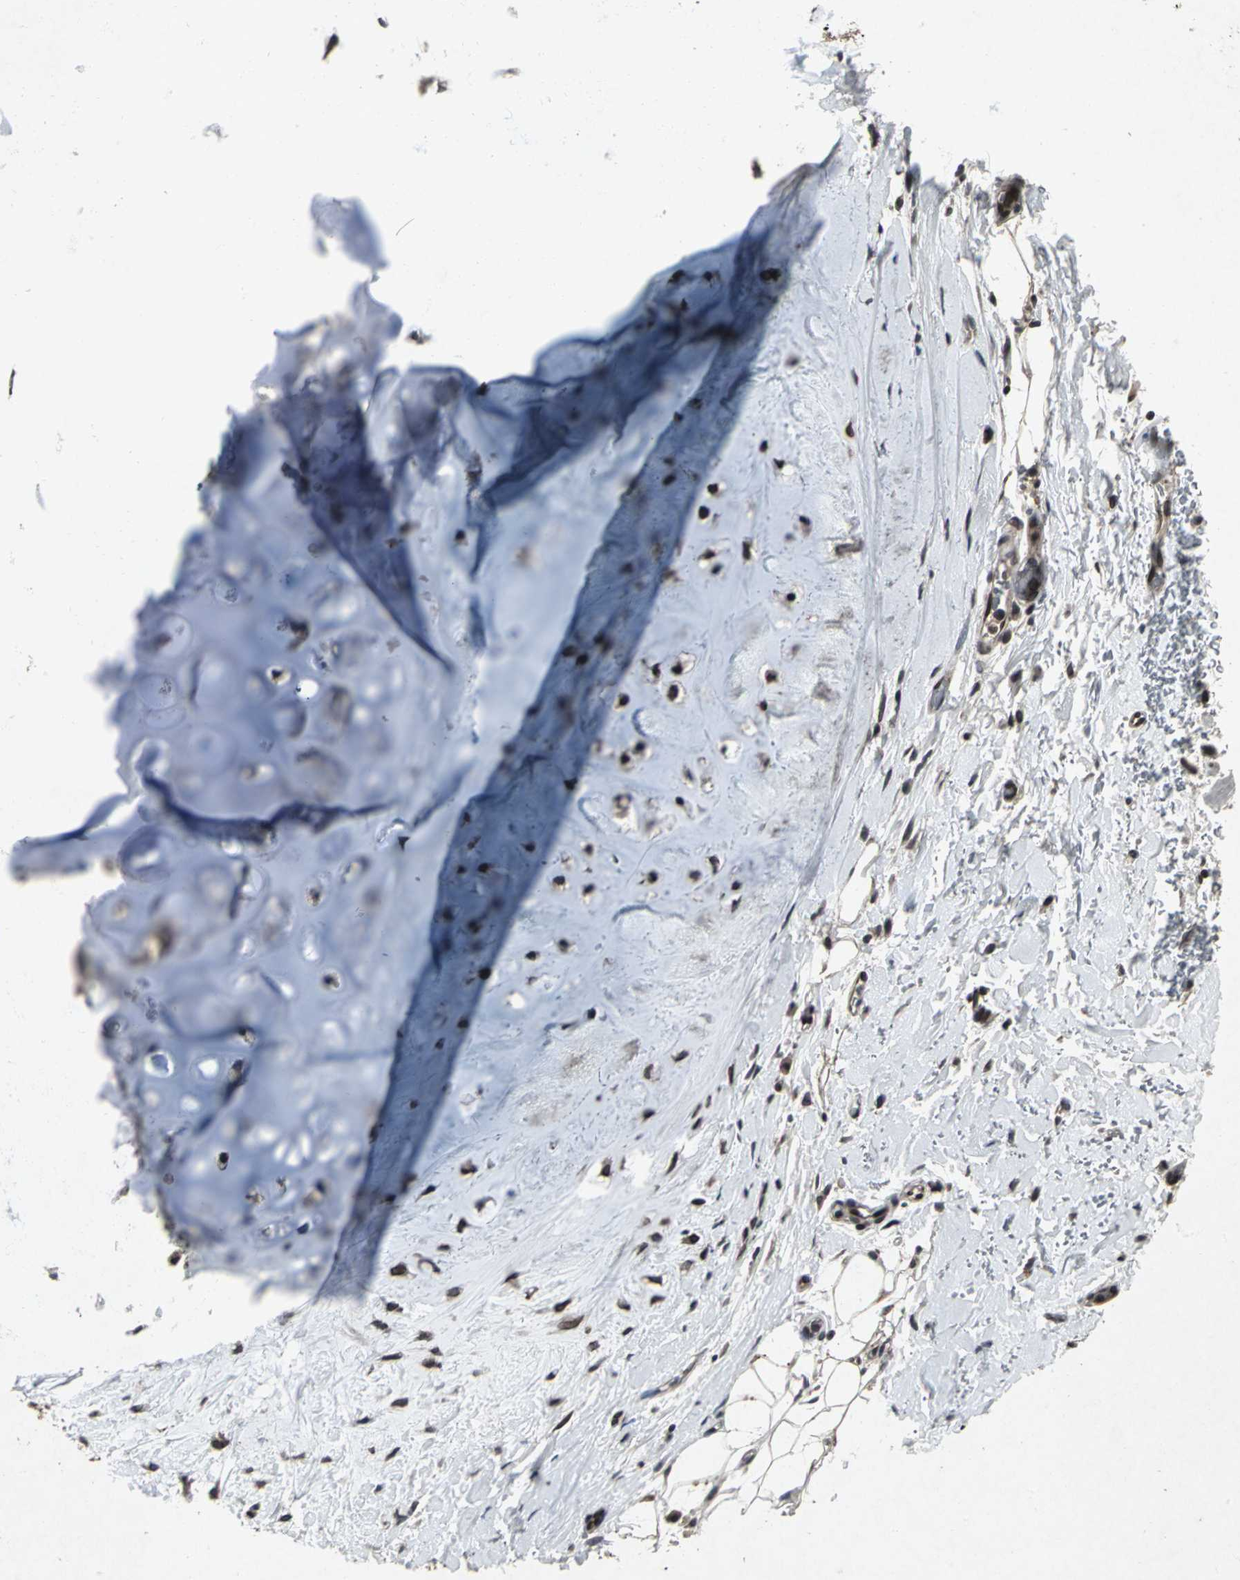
{"staining": {"intensity": "negative", "quantity": "none", "location": "none"}, "tissue": "adipose tissue", "cell_type": "Adipocytes", "image_type": "normal", "snomed": [{"axis": "morphology", "description": "Normal tissue, NOS"}, {"axis": "topography", "description": "Cartilage tissue"}, {"axis": "topography", "description": "Bronchus"}], "caption": "This is an immunohistochemistry (IHC) image of benign adipose tissue. There is no expression in adipocytes.", "gene": "SH2B3", "patient": {"sex": "female", "age": 73}}